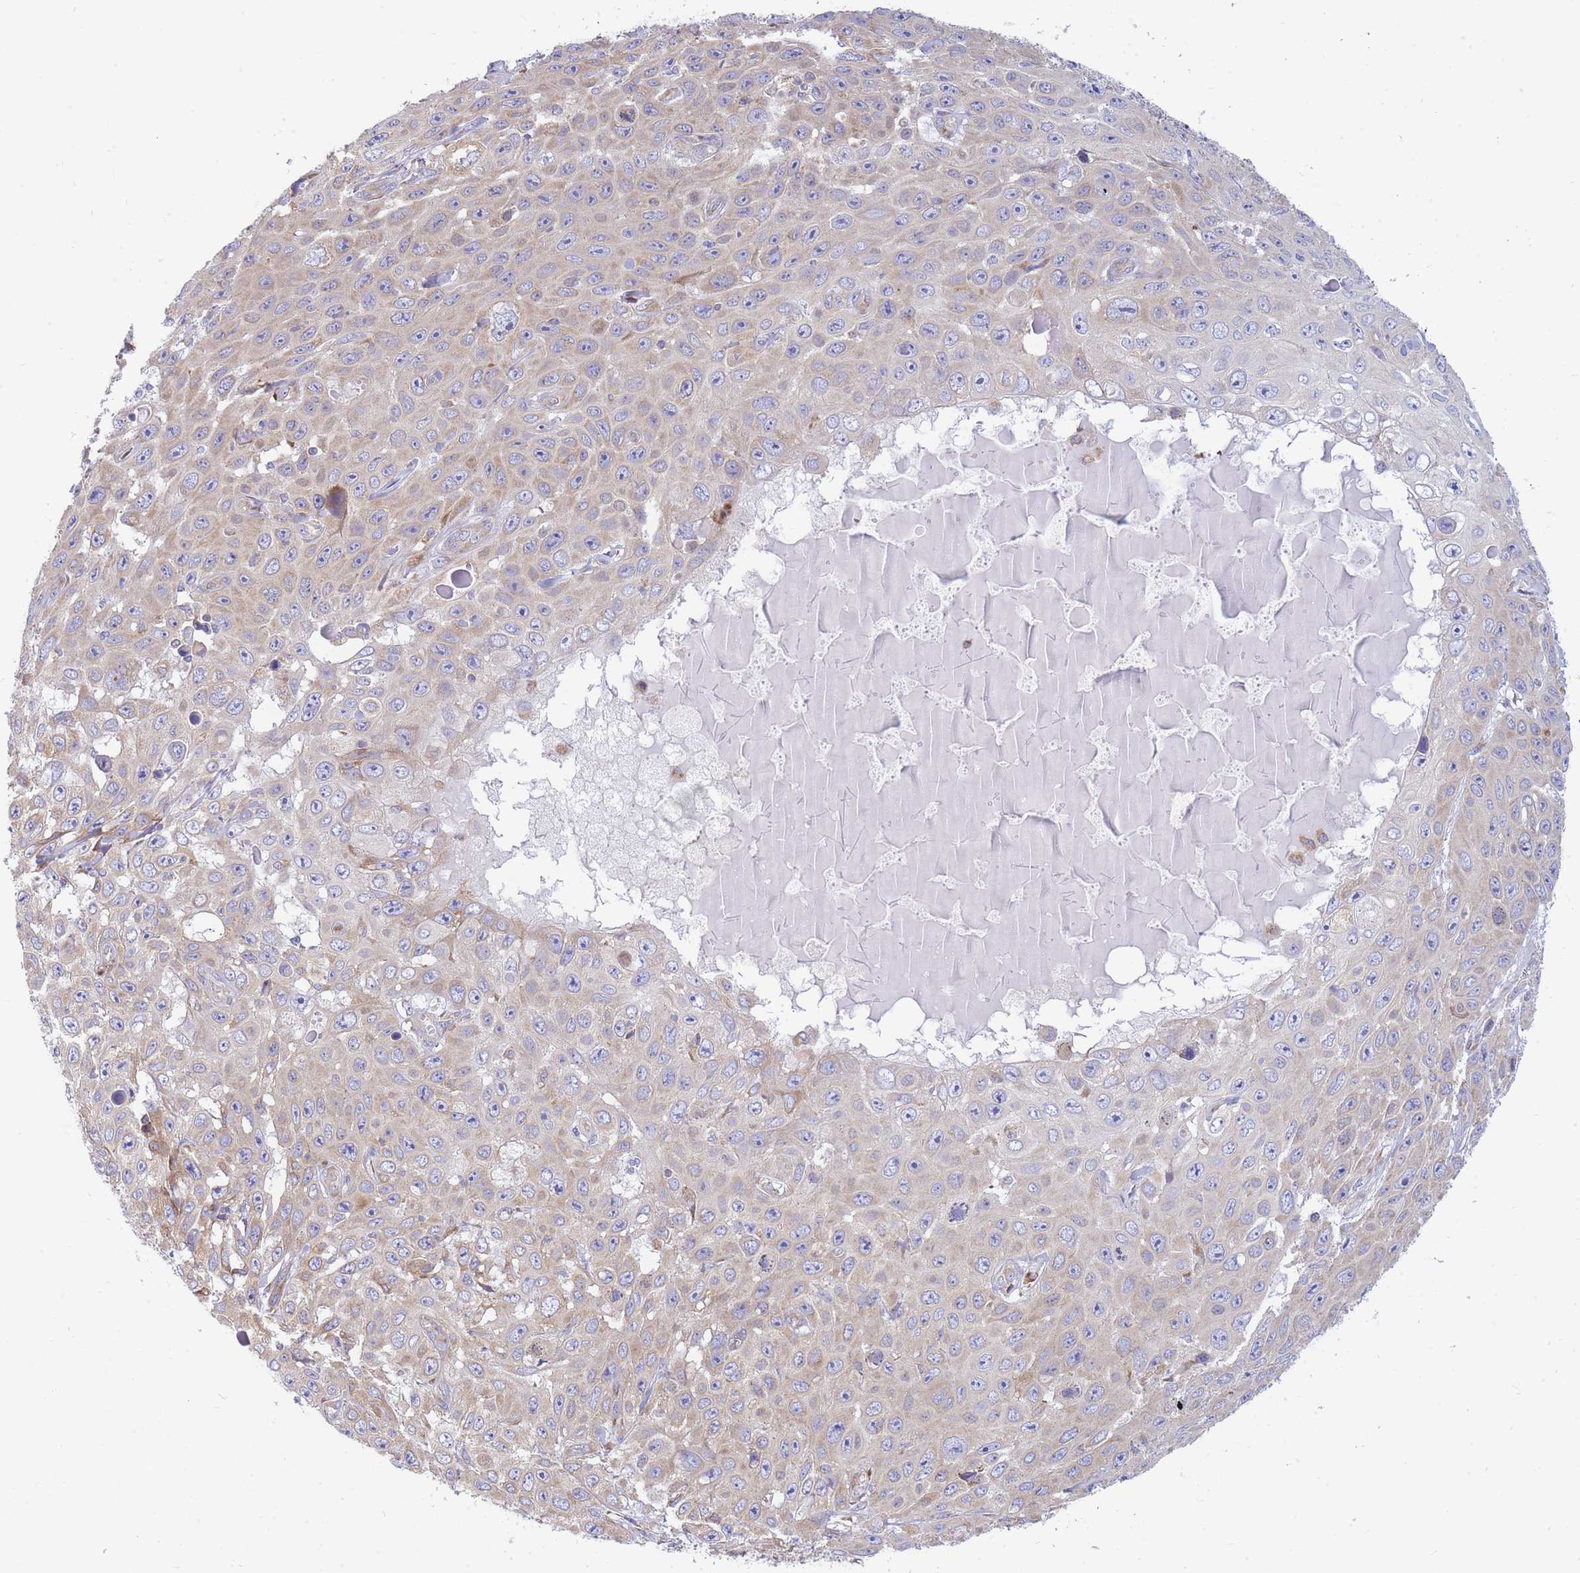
{"staining": {"intensity": "weak", "quantity": "25%-75%", "location": "cytoplasmic/membranous"}, "tissue": "skin cancer", "cell_type": "Tumor cells", "image_type": "cancer", "snomed": [{"axis": "morphology", "description": "Squamous cell carcinoma, NOS"}, {"axis": "topography", "description": "Skin"}], "caption": "The micrograph demonstrates immunohistochemical staining of skin cancer (squamous cell carcinoma). There is weak cytoplasmic/membranous staining is present in approximately 25%-75% of tumor cells.", "gene": "SH2B2", "patient": {"sex": "male", "age": 82}}